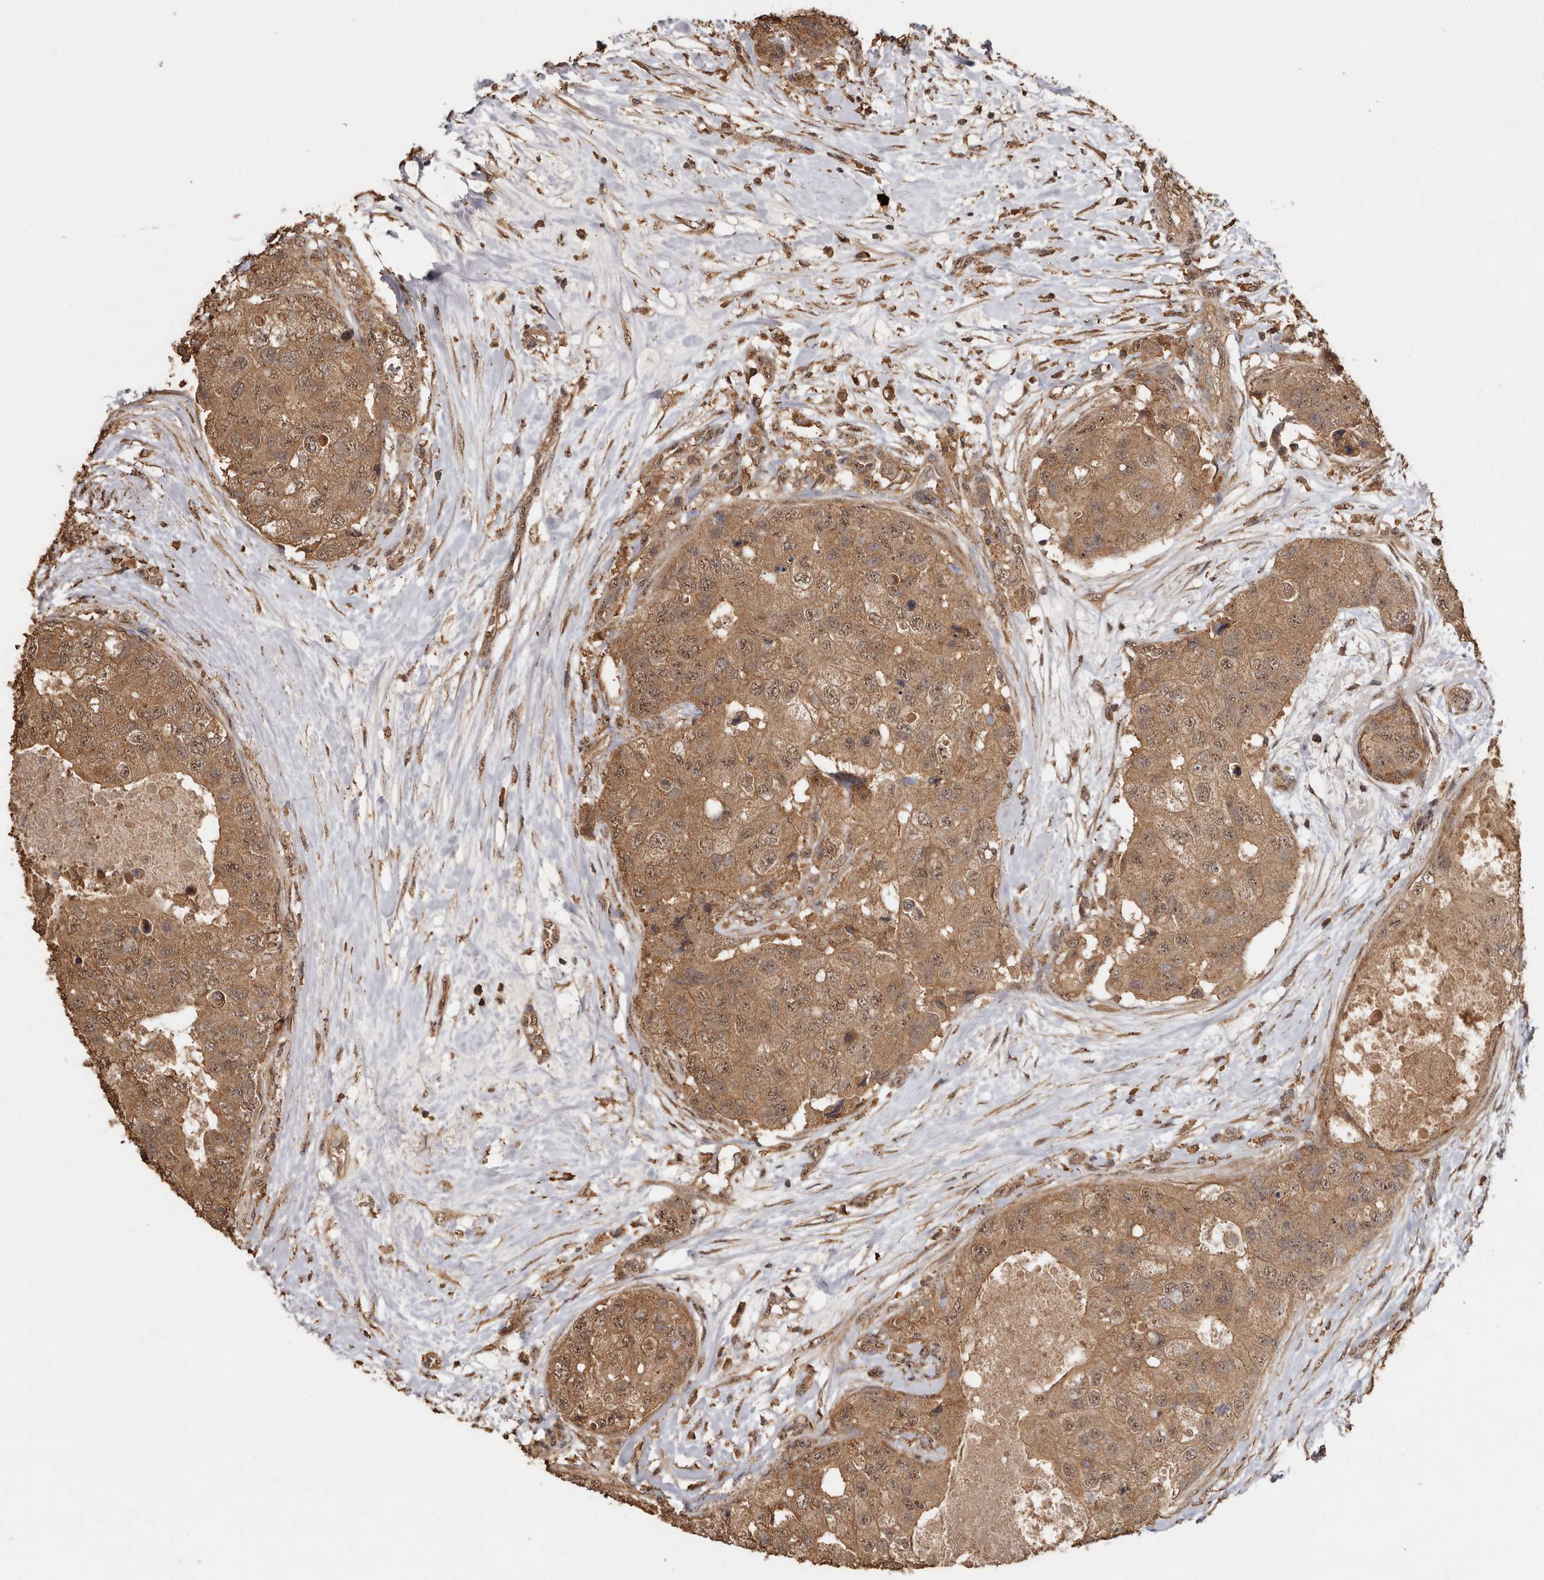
{"staining": {"intensity": "moderate", "quantity": ">75%", "location": "cytoplasmic/membranous,nuclear"}, "tissue": "breast cancer", "cell_type": "Tumor cells", "image_type": "cancer", "snomed": [{"axis": "morphology", "description": "Duct carcinoma"}, {"axis": "topography", "description": "Breast"}], "caption": "Approximately >75% of tumor cells in intraductal carcinoma (breast) demonstrate moderate cytoplasmic/membranous and nuclear protein expression as visualized by brown immunohistochemical staining.", "gene": "RWDD1", "patient": {"sex": "female", "age": 62}}